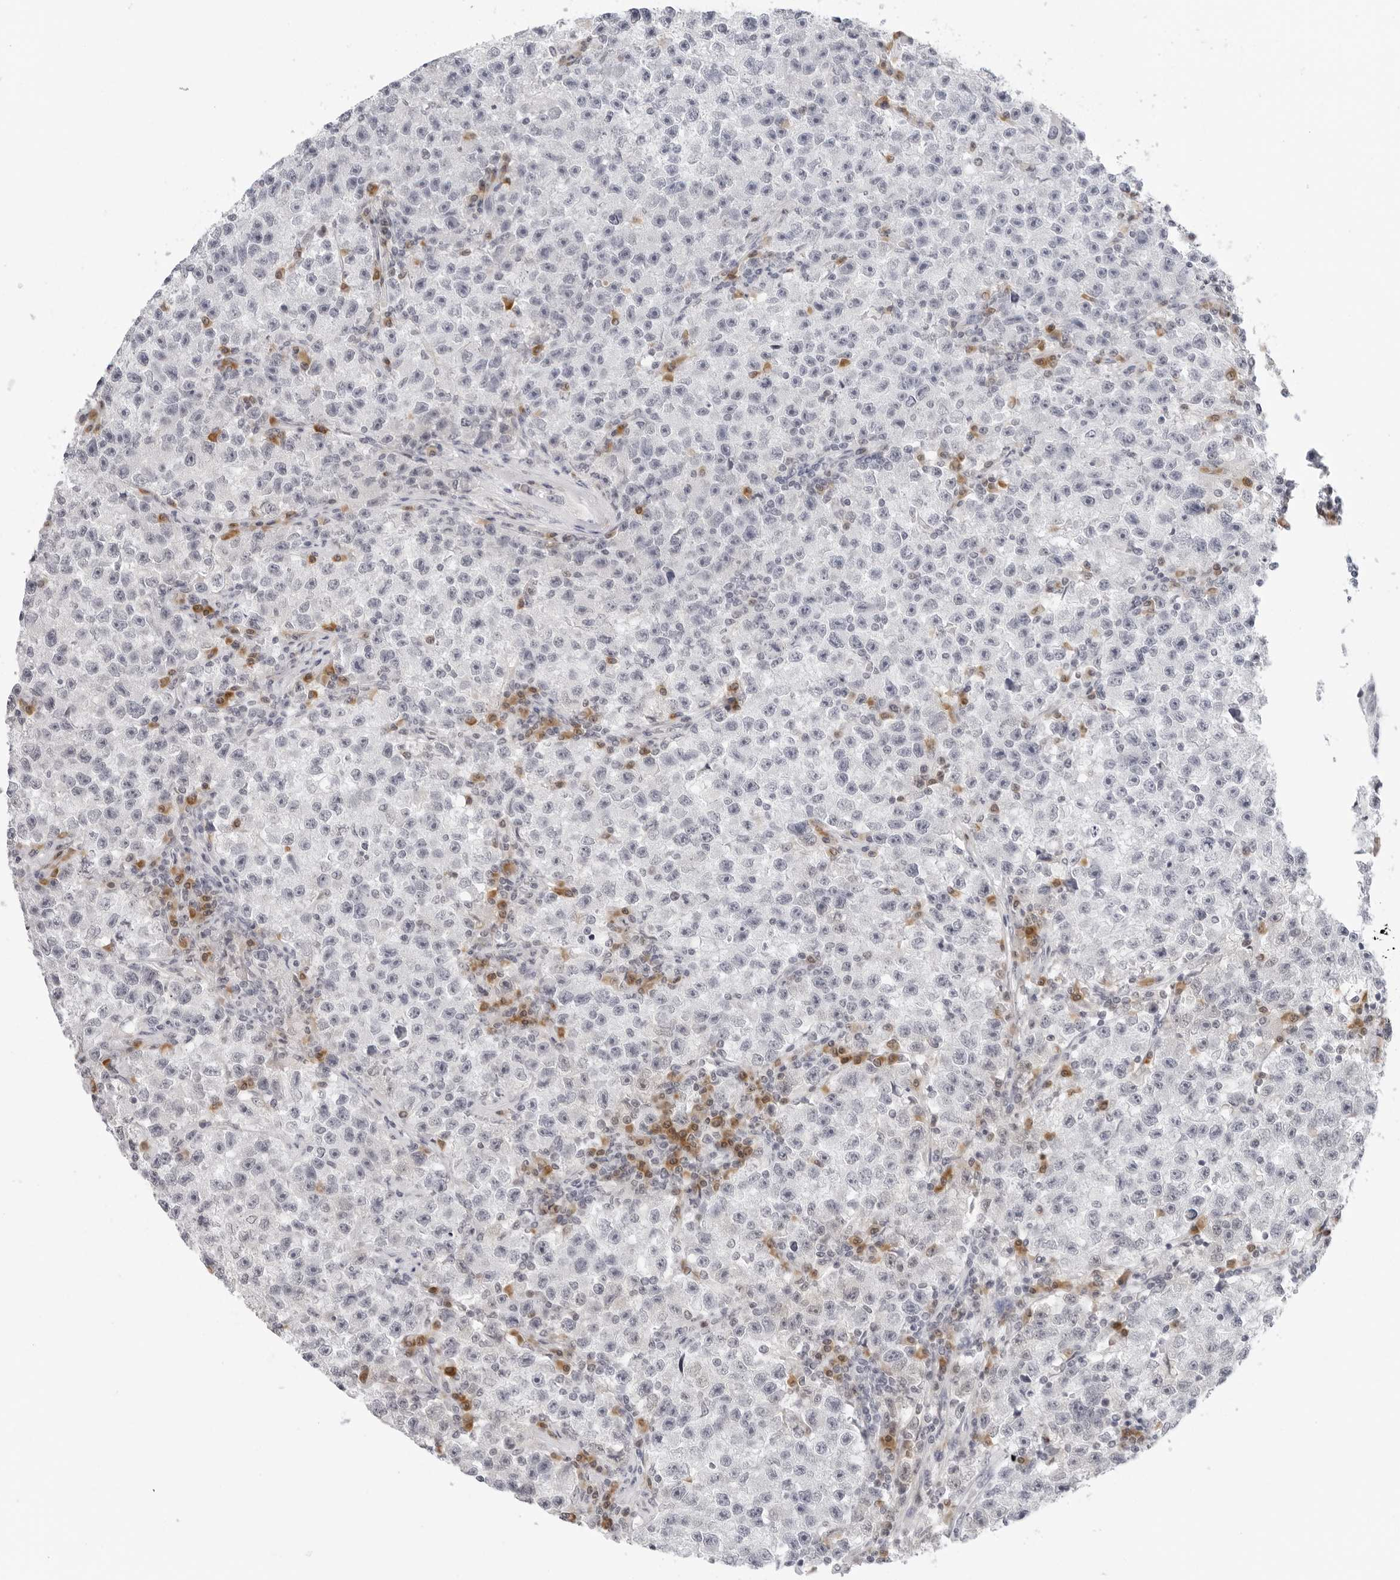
{"staining": {"intensity": "negative", "quantity": "none", "location": "none"}, "tissue": "testis cancer", "cell_type": "Tumor cells", "image_type": "cancer", "snomed": [{"axis": "morphology", "description": "Seminoma, NOS"}, {"axis": "topography", "description": "Testis"}], "caption": "Immunohistochemical staining of human testis seminoma exhibits no significant expression in tumor cells. (Immunohistochemistry (ihc), brightfield microscopy, high magnification).", "gene": "EDN2", "patient": {"sex": "male", "age": 22}}